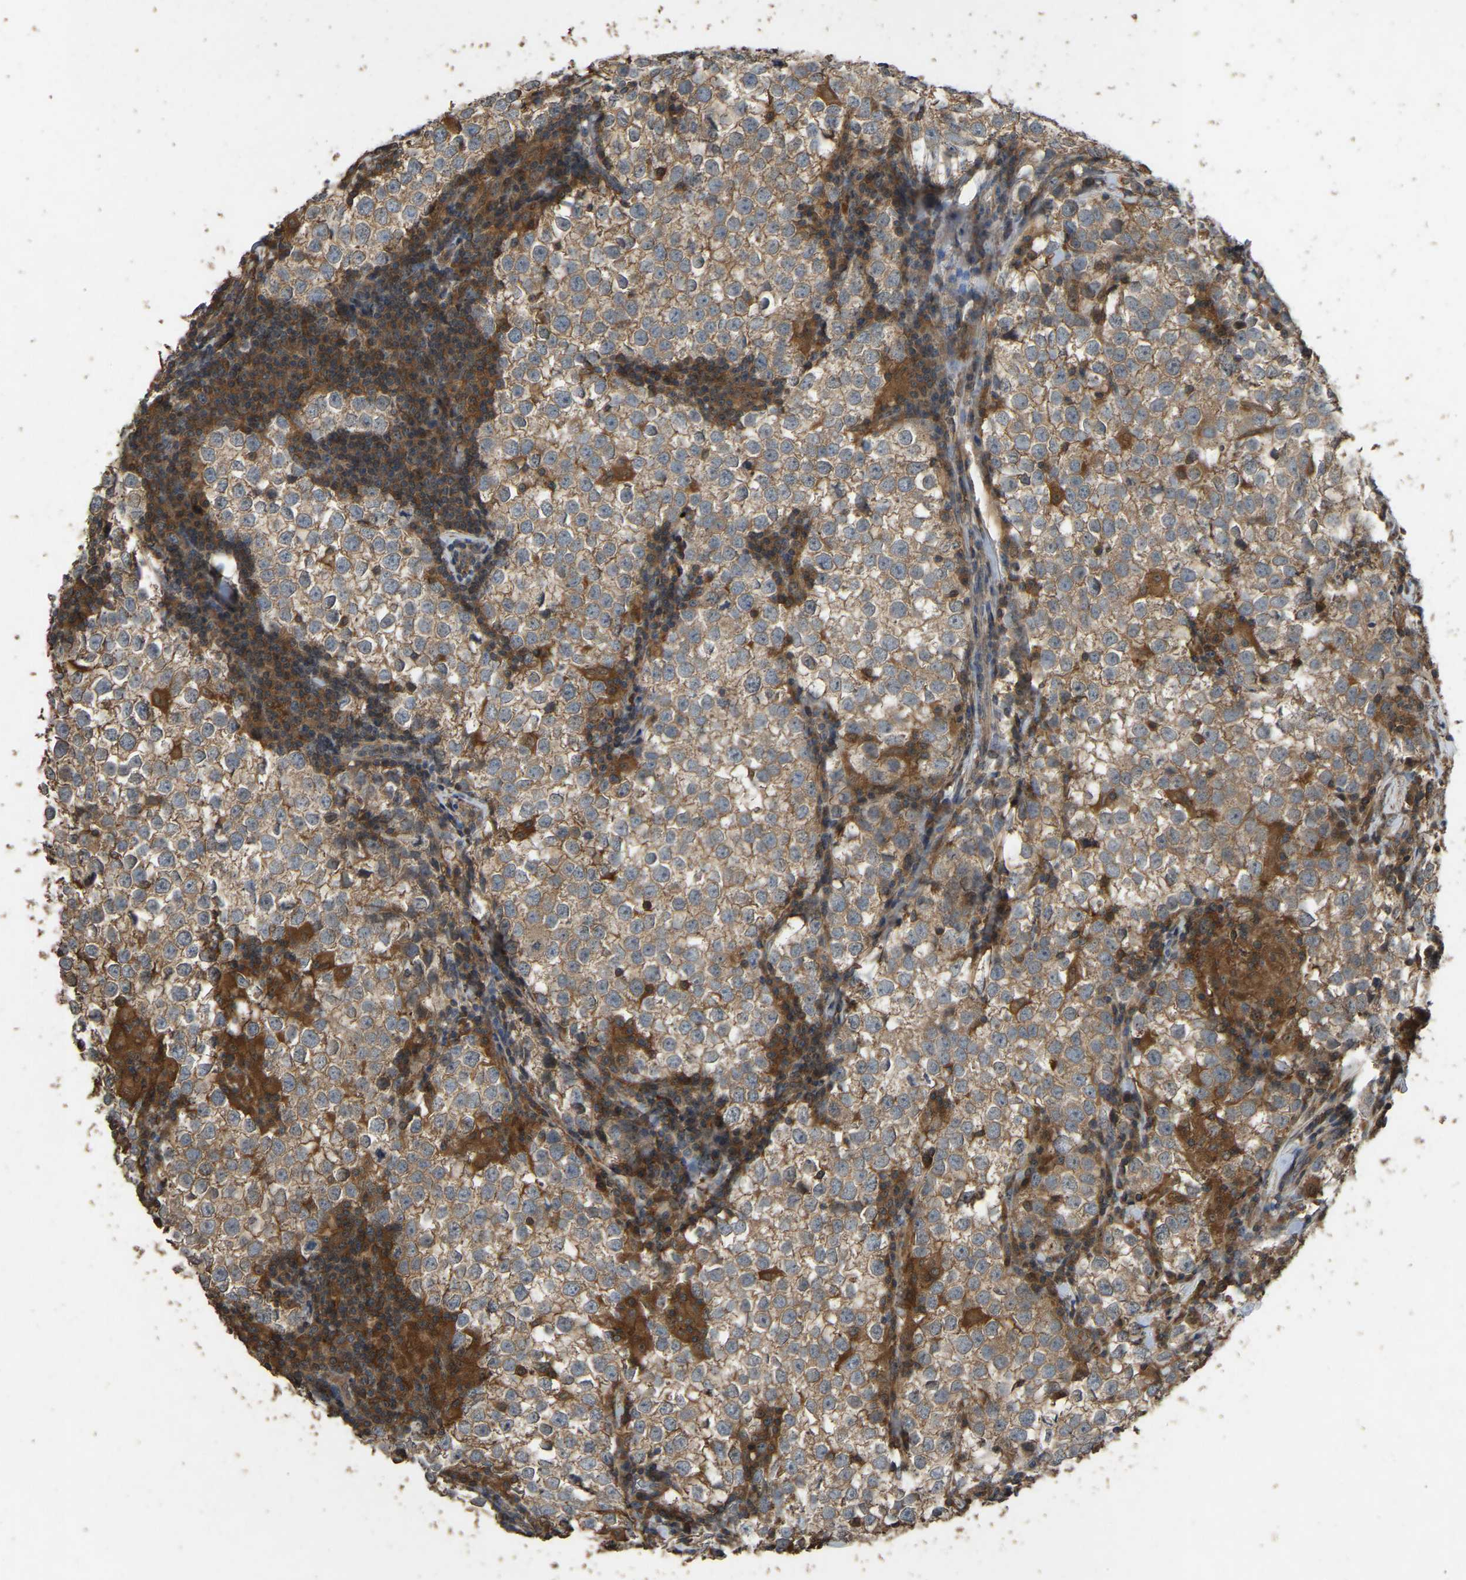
{"staining": {"intensity": "weak", "quantity": ">75%", "location": "cytoplasmic/membranous"}, "tissue": "testis cancer", "cell_type": "Tumor cells", "image_type": "cancer", "snomed": [{"axis": "morphology", "description": "Seminoma, NOS"}, {"axis": "morphology", "description": "Carcinoma, Embryonal, NOS"}, {"axis": "topography", "description": "Testis"}], "caption": "A micrograph of human embryonal carcinoma (testis) stained for a protein reveals weak cytoplasmic/membranous brown staining in tumor cells. The protein of interest is shown in brown color, while the nuclei are stained blue.", "gene": "FHIT", "patient": {"sex": "male", "age": 36}}